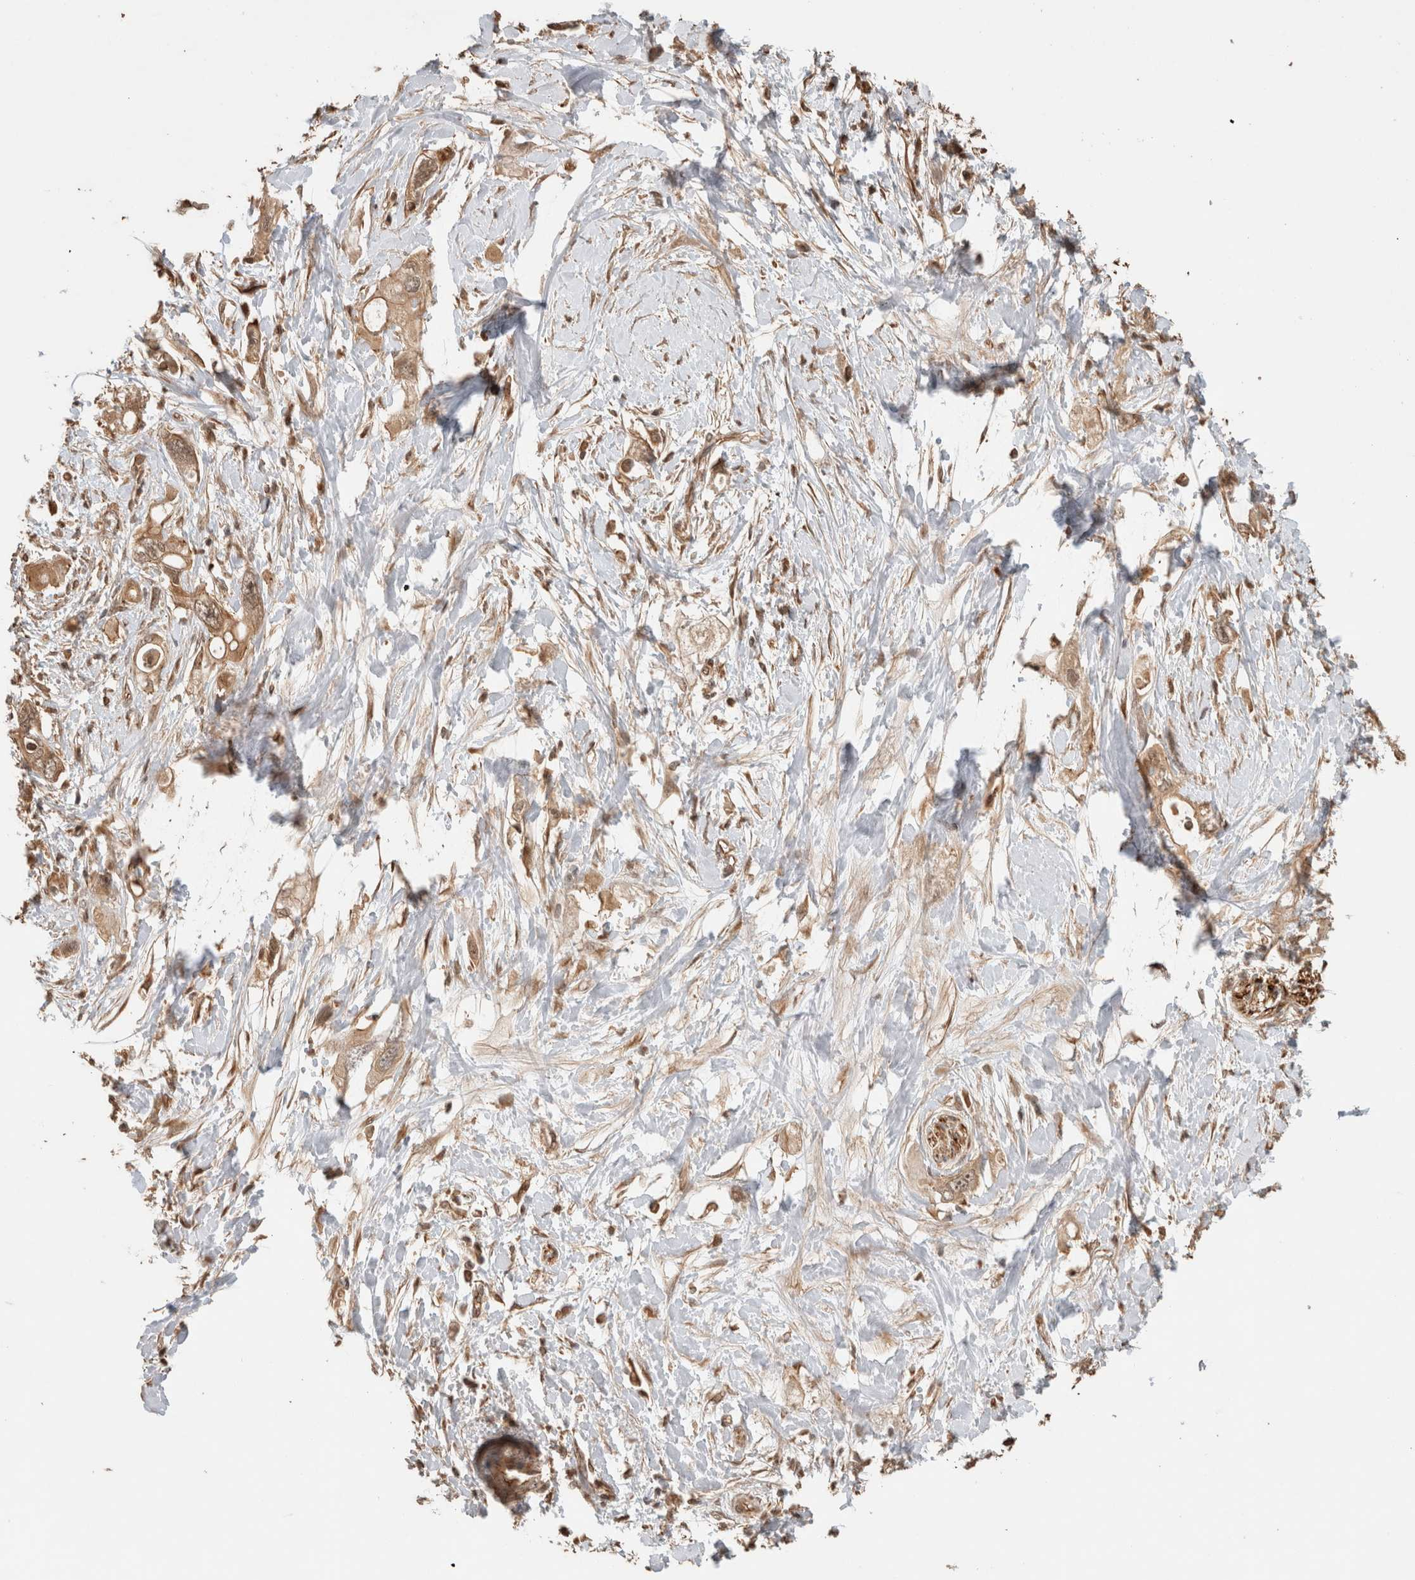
{"staining": {"intensity": "moderate", "quantity": ">75%", "location": "cytoplasmic/membranous,nuclear"}, "tissue": "pancreatic cancer", "cell_type": "Tumor cells", "image_type": "cancer", "snomed": [{"axis": "morphology", "description": "Adenocarcinoma, NOS"}, {"axis": "topography", "description": "Pancreas"}], "caption": "A medium amount of moderate cytoplasmic/membranous and nuclear expression is present in about >75% of tumor cells in adenocarcinoma (pancreatic) tissue.", "gene": "OTUD6B", "patient": {"sex": "female", "age": 56}}